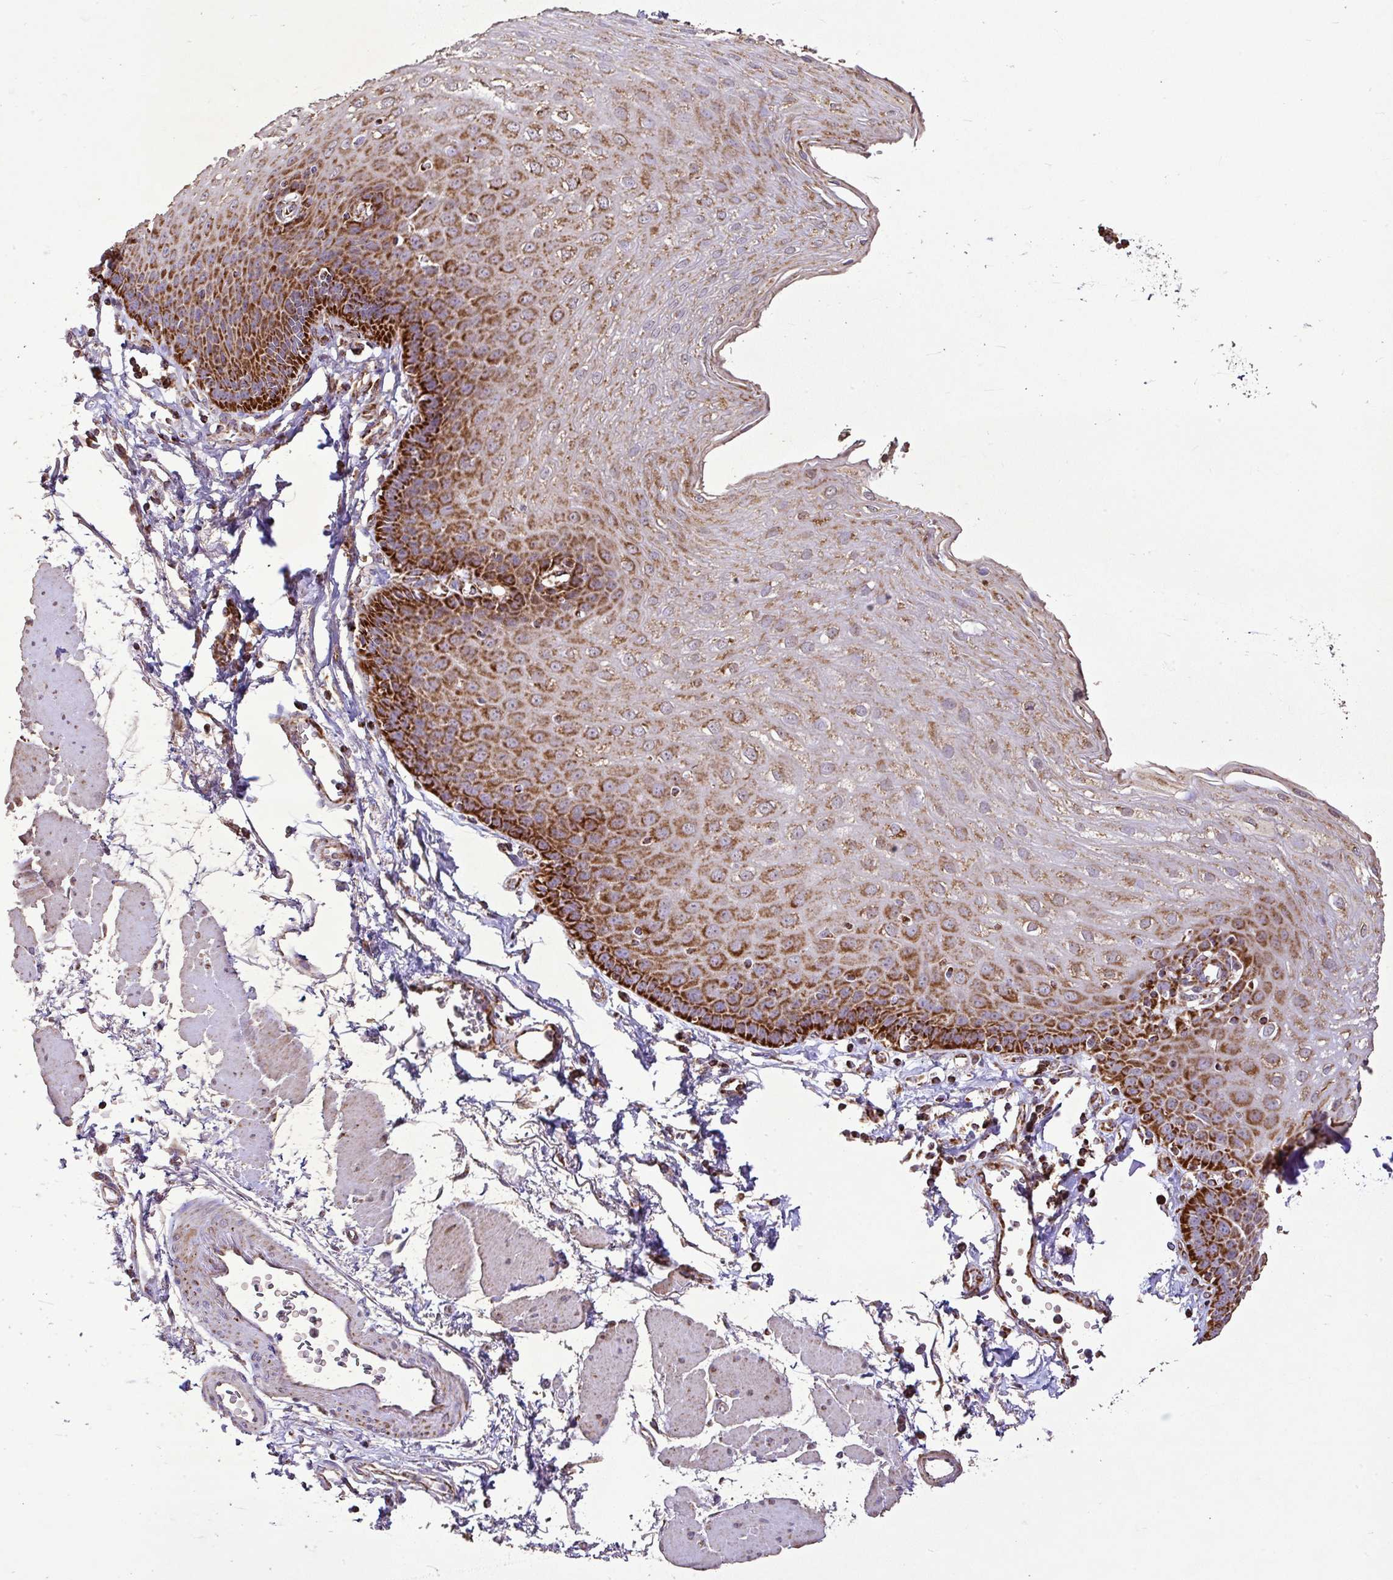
{"staining": {"intensity": "strong", "quantity": "25%-75%", "location": "cytoplasmic/membranous"}, "tissue": "esophagus", "cell_type": "Squamous epithelial cells", "image_type": "normal", "snomed": [{"axis": "morphology", "description": "Normal tissue, NOS"}, {"axis": "topography", "description": "Esophagus"}], "caption": "High-magnification brightfield microscopy of benign esophagus stained with DAB (brown) and counterstained with hematoxylin (blue). squamous epithelial cells exhibit strong cytoplasmic/membranous expression is present in about25%-75% of cells. The staining is performed using DAB (3,3'-diaminobenzidine) brown chromogen to label protein expression. The nuclei are counter-stained blue using hematoxylin.", "gene": "AGK", "patient": {"sex": "female", "age": 81}}